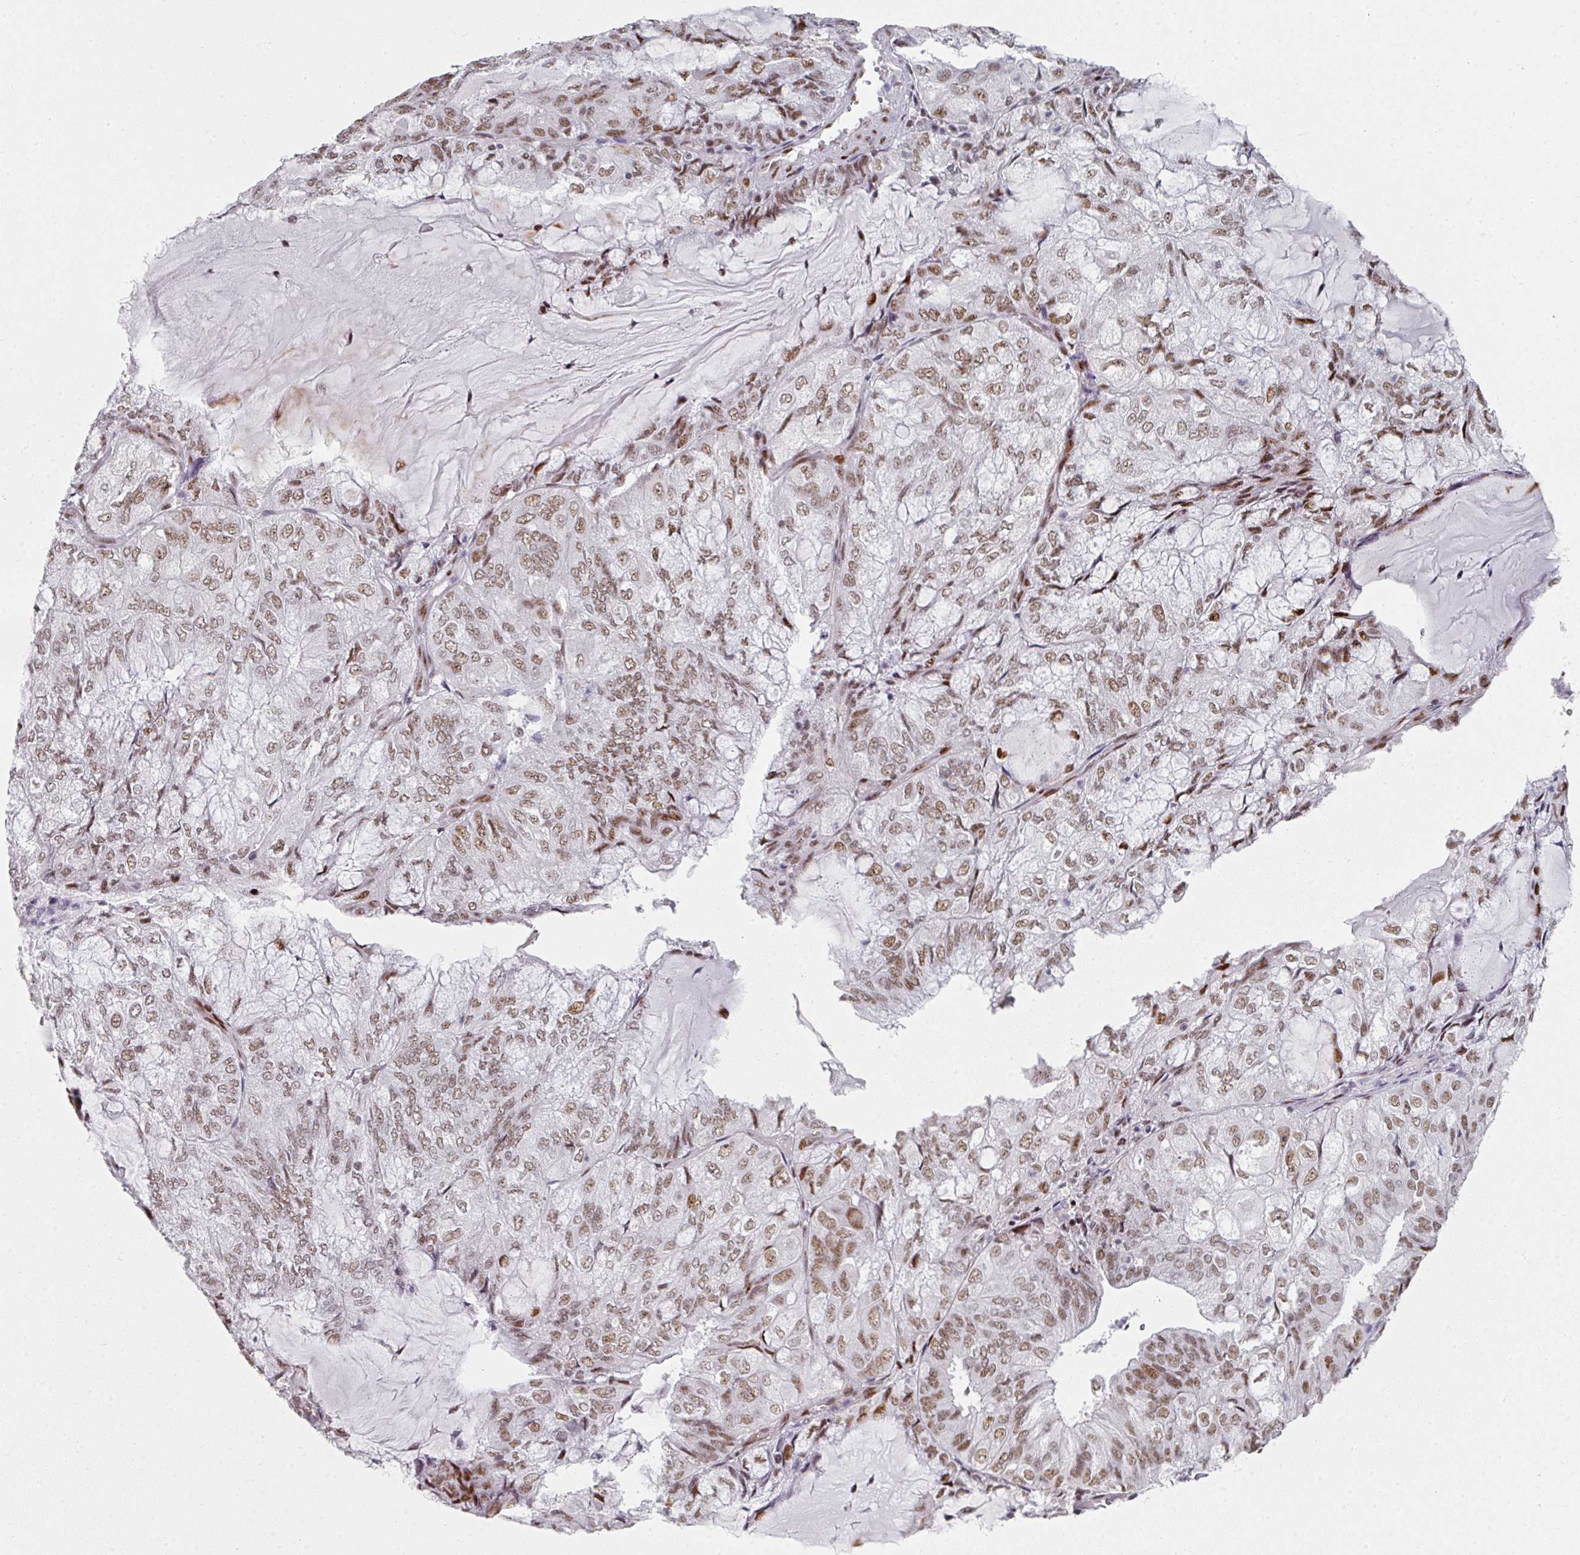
{"staining": {"intensity": "moderate", "quantity": ">75%", "location": "nuclear"}, "tissue": "endometrial cancer", "cell_type": "Tumor cells", "image_type": "cancer", "snomed": [{"axis": "morphology", "description": "Adenocarcinoma, NOS"}, {"axis": "topography", "description": "Endometrium"}], "caption": "Immunohistochemistry staining of adenocarcinoma (endometrial), which exhibits medium levels of moderate nuclear expression in about >75% of tumor cells indicating moderate nuclear protein expression. The staining was performed using DAB (brown) for protein detection and nuclei were counterstained in hematoxylin (blue).", "gene": "SF3B5", "patient": {"sex": "female", "age": 81}}